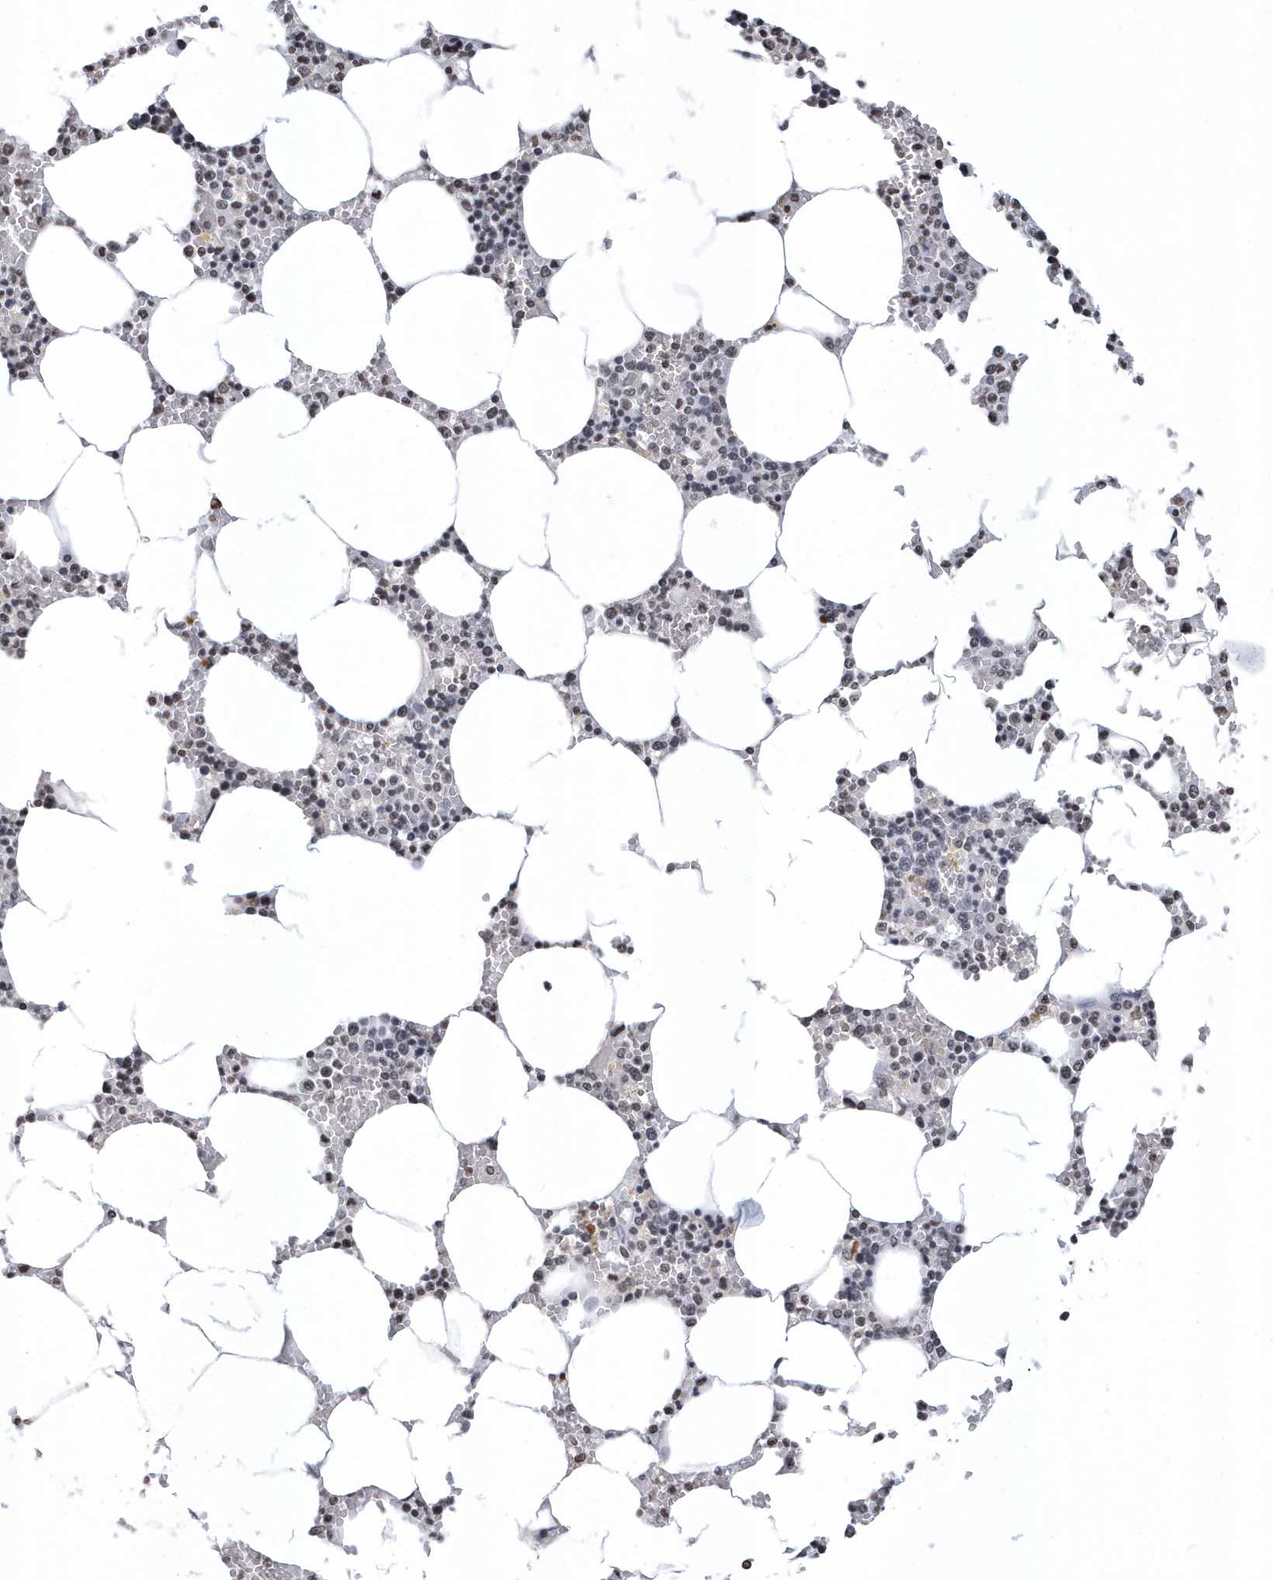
{"staining": {"intensity": "negative", "quantity": "none", "location": "none"}, "tissue": "bone marrow", "cell_type": "Hematopoietic cells", "image_type": "normal", "snomed": [{"axis": "morphology", "description": "Normal tissue, NOS"}, {"axis": "topography", "description": "Bone marrow"}], "caption": "This is an immunohistochemistry photomicrograph of normal bone marrow. There is no positivity in hematopoietic cells.", "gene": "VWA5B2", "patient": {"sex": "male", "age": 70}}